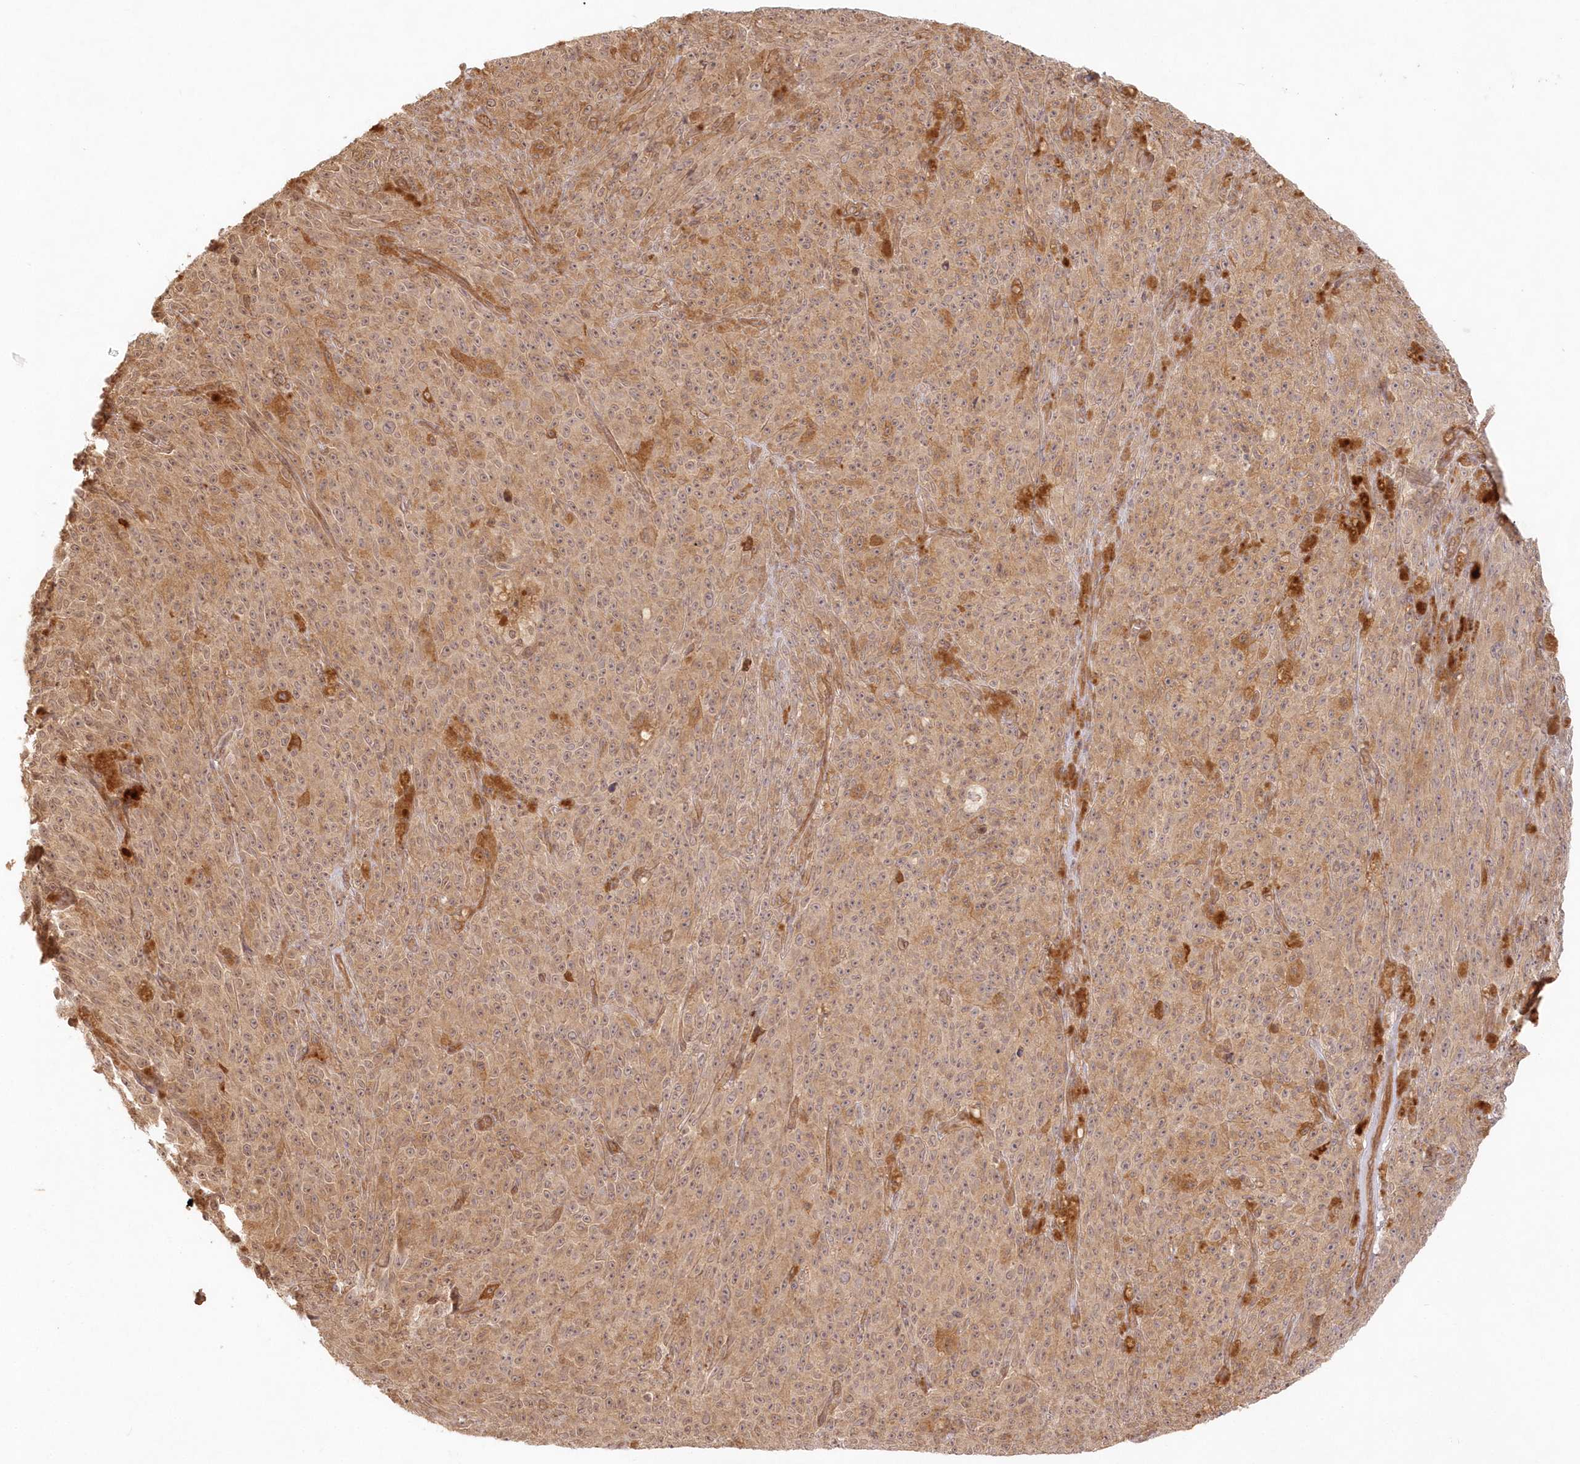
{"staining": {"intensity": "moderate", "quantity": ">75%", "location": "cytoplasmic/membranous"}, "tissue": "melanoma", "cell_type": "Tumor cells", "image_type": "cancer", "snomed": [{"axis": "morphology", "description": "Malignant melanoma, NOS"}, {"axis": "topography", "description": "Skin"}], "caption": "Immunohistochemistry (IHC) (DAB) staining of melanoma demonstrates moderate cytoplasmic/membranous protein positivity in approximately >75% of tumor cells. (IHC, brightfield microscopy, high magnification).", "gene": "KIAA0232", "patient": {"sex": "female", "age": 82}}